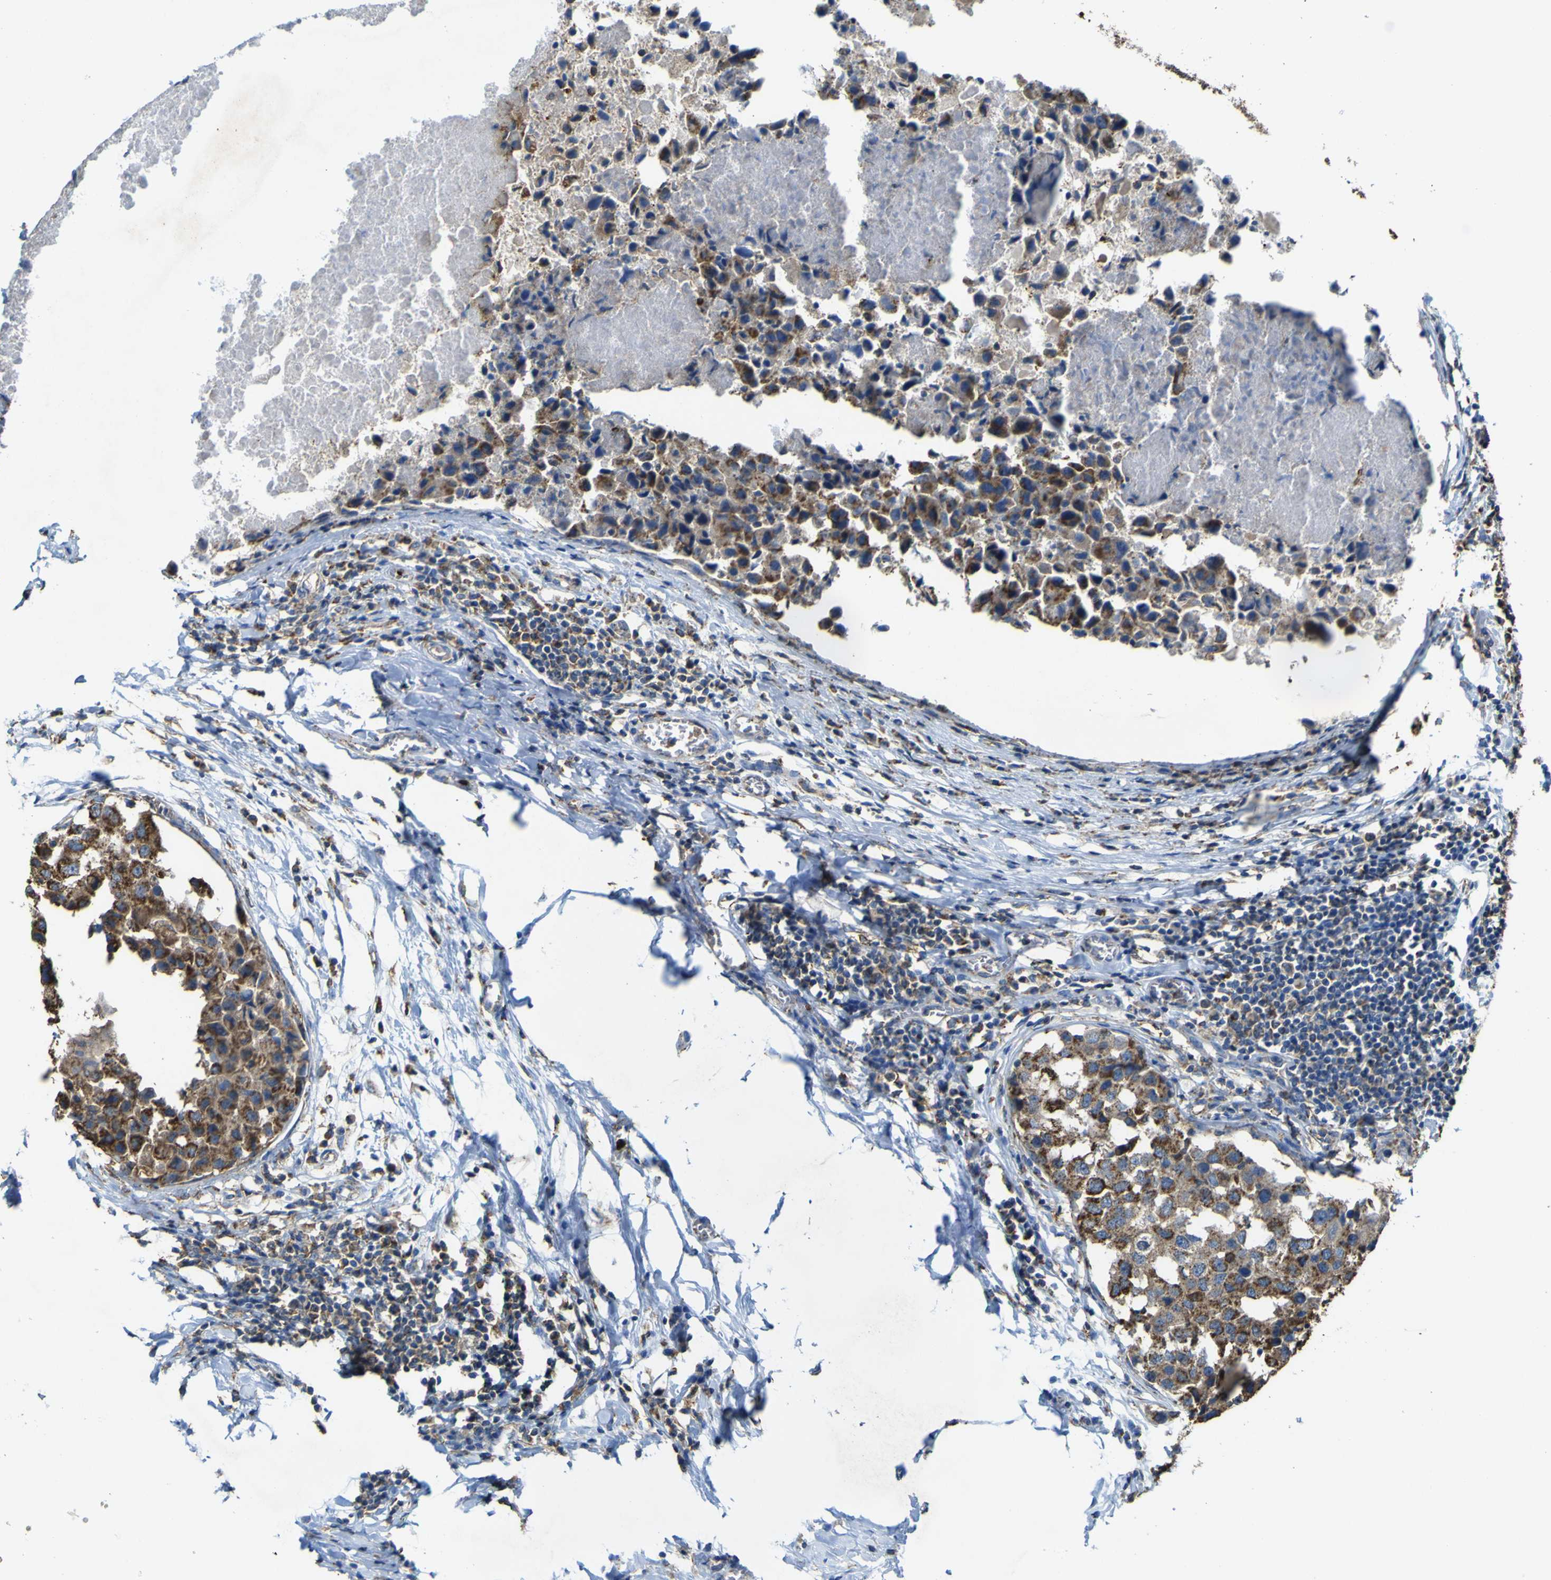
{"staining": {"intensity": "strong", "quantity": ">75%", "location": "cytoplasmic/membranous"}, "tissue": "breast cancer", "cell_type": "Tumor cells", "image_type": "cancer", "snomed": [{"axis": "morphology", "description": "Duct carcinoma"}, {"axis": "topography", "description": "Breast"}], "caption": "IHC micrograph of neoplastic tissue: human breast cancer (infiltrating ductal carcinoma) stained using immunohistochemistry (IHC) reveals high levels of strong protein expression localized specifically in the cytoplasmic/membranous of tumor cells, appearing as a cytoplasmic/membranous brown color.", "gene": "ACSL3", "patient": {"sex": "female", "age": 27}}